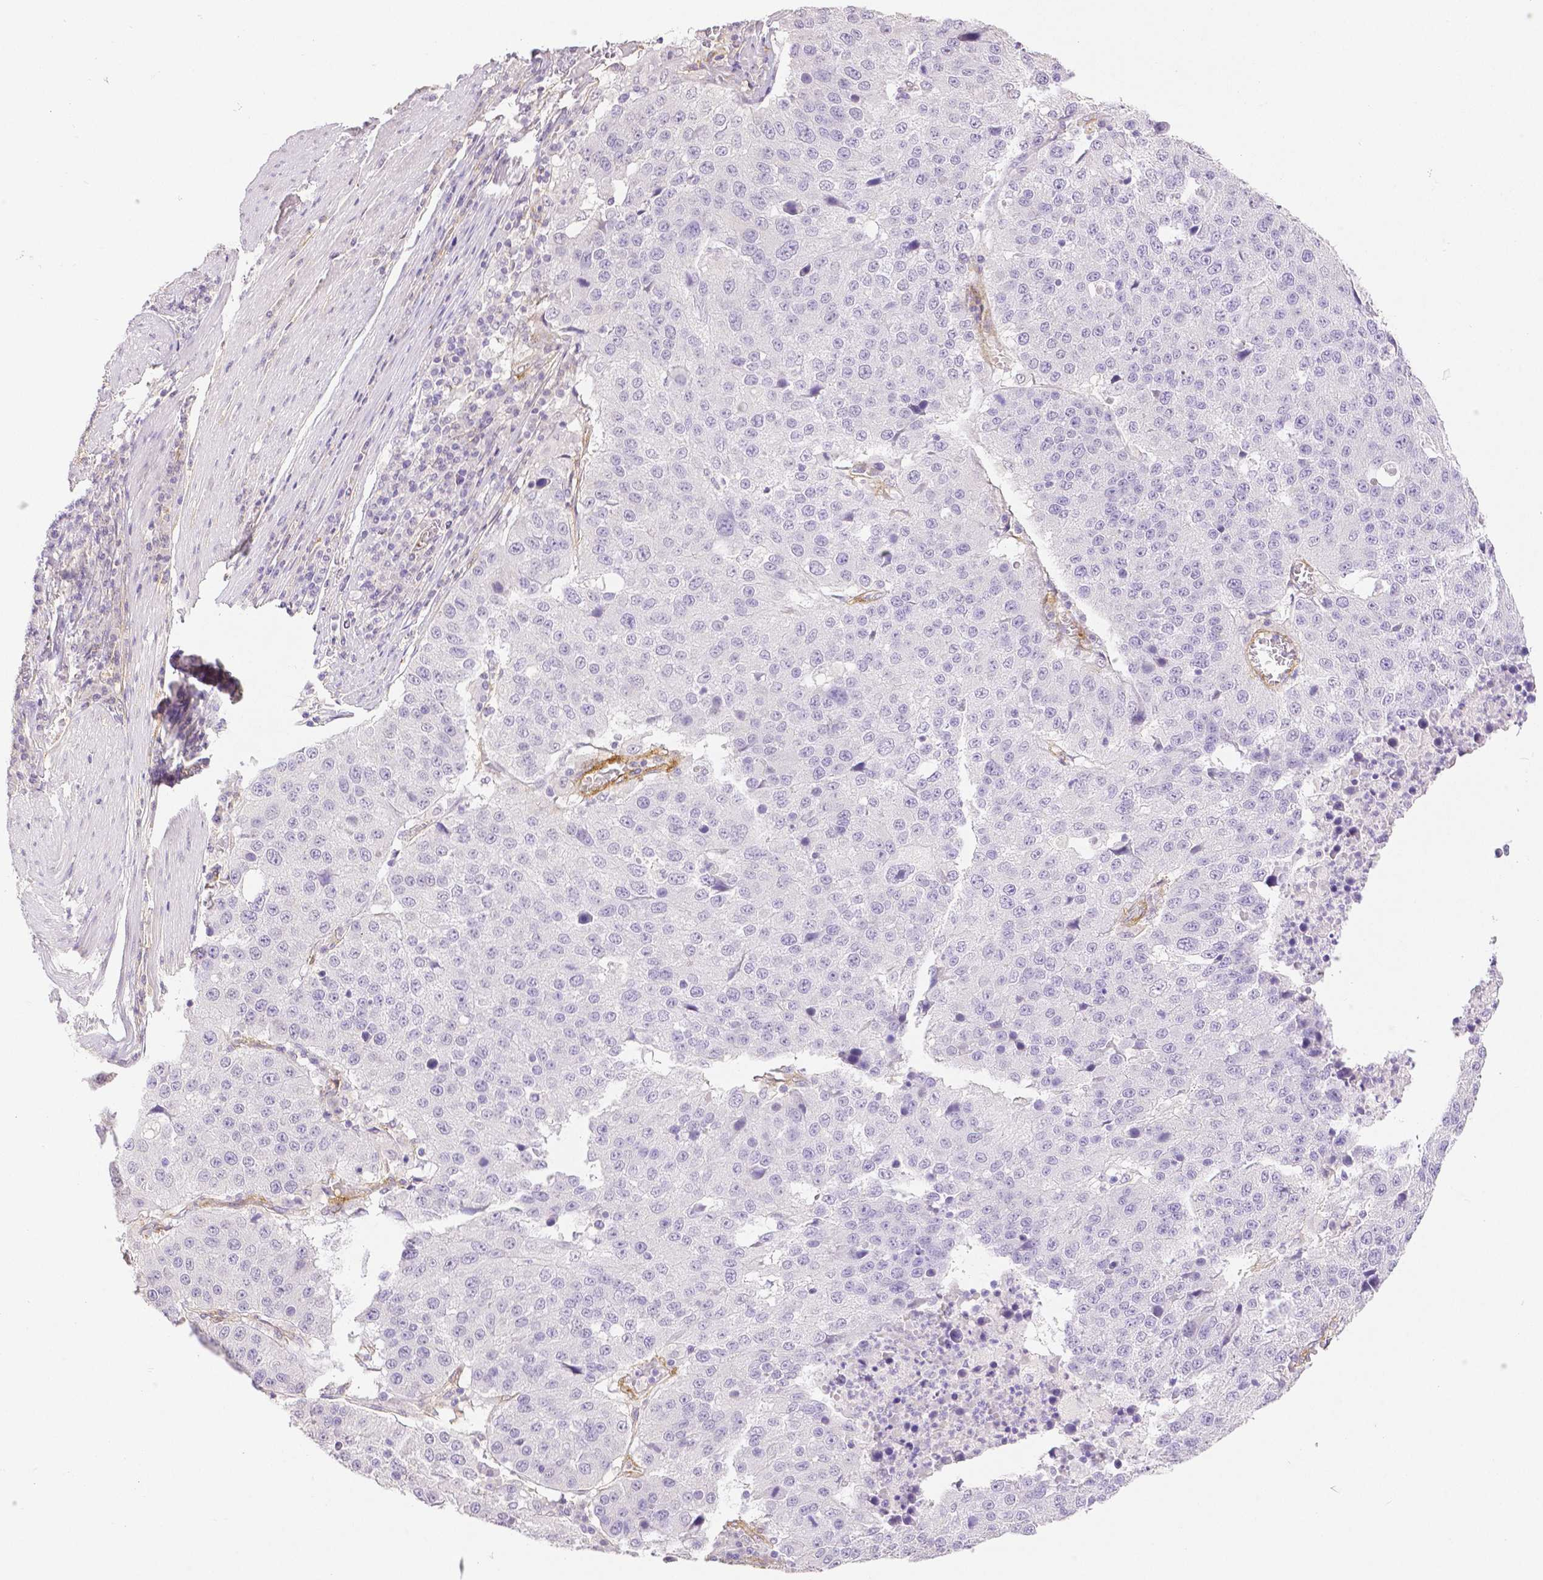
{"staining": {"intensity": "negative", "quantity": "none", "location": "none"}, "tissue": "stomach cancer", "cell_type": "Tumor cells", "image_type": "cancer", "snomed": [{"axis": "morphology", "description": "Adenocarcinoma, NOS"}, {"axis": "topography", "description": "Stomach"}], "caption": "Histopathology image shows no significant protein positivity in tumor cells of stomach cancer (adenocarcinoma).", "gene": "THY1", "patient": {"sex": "male", "age": 71}}